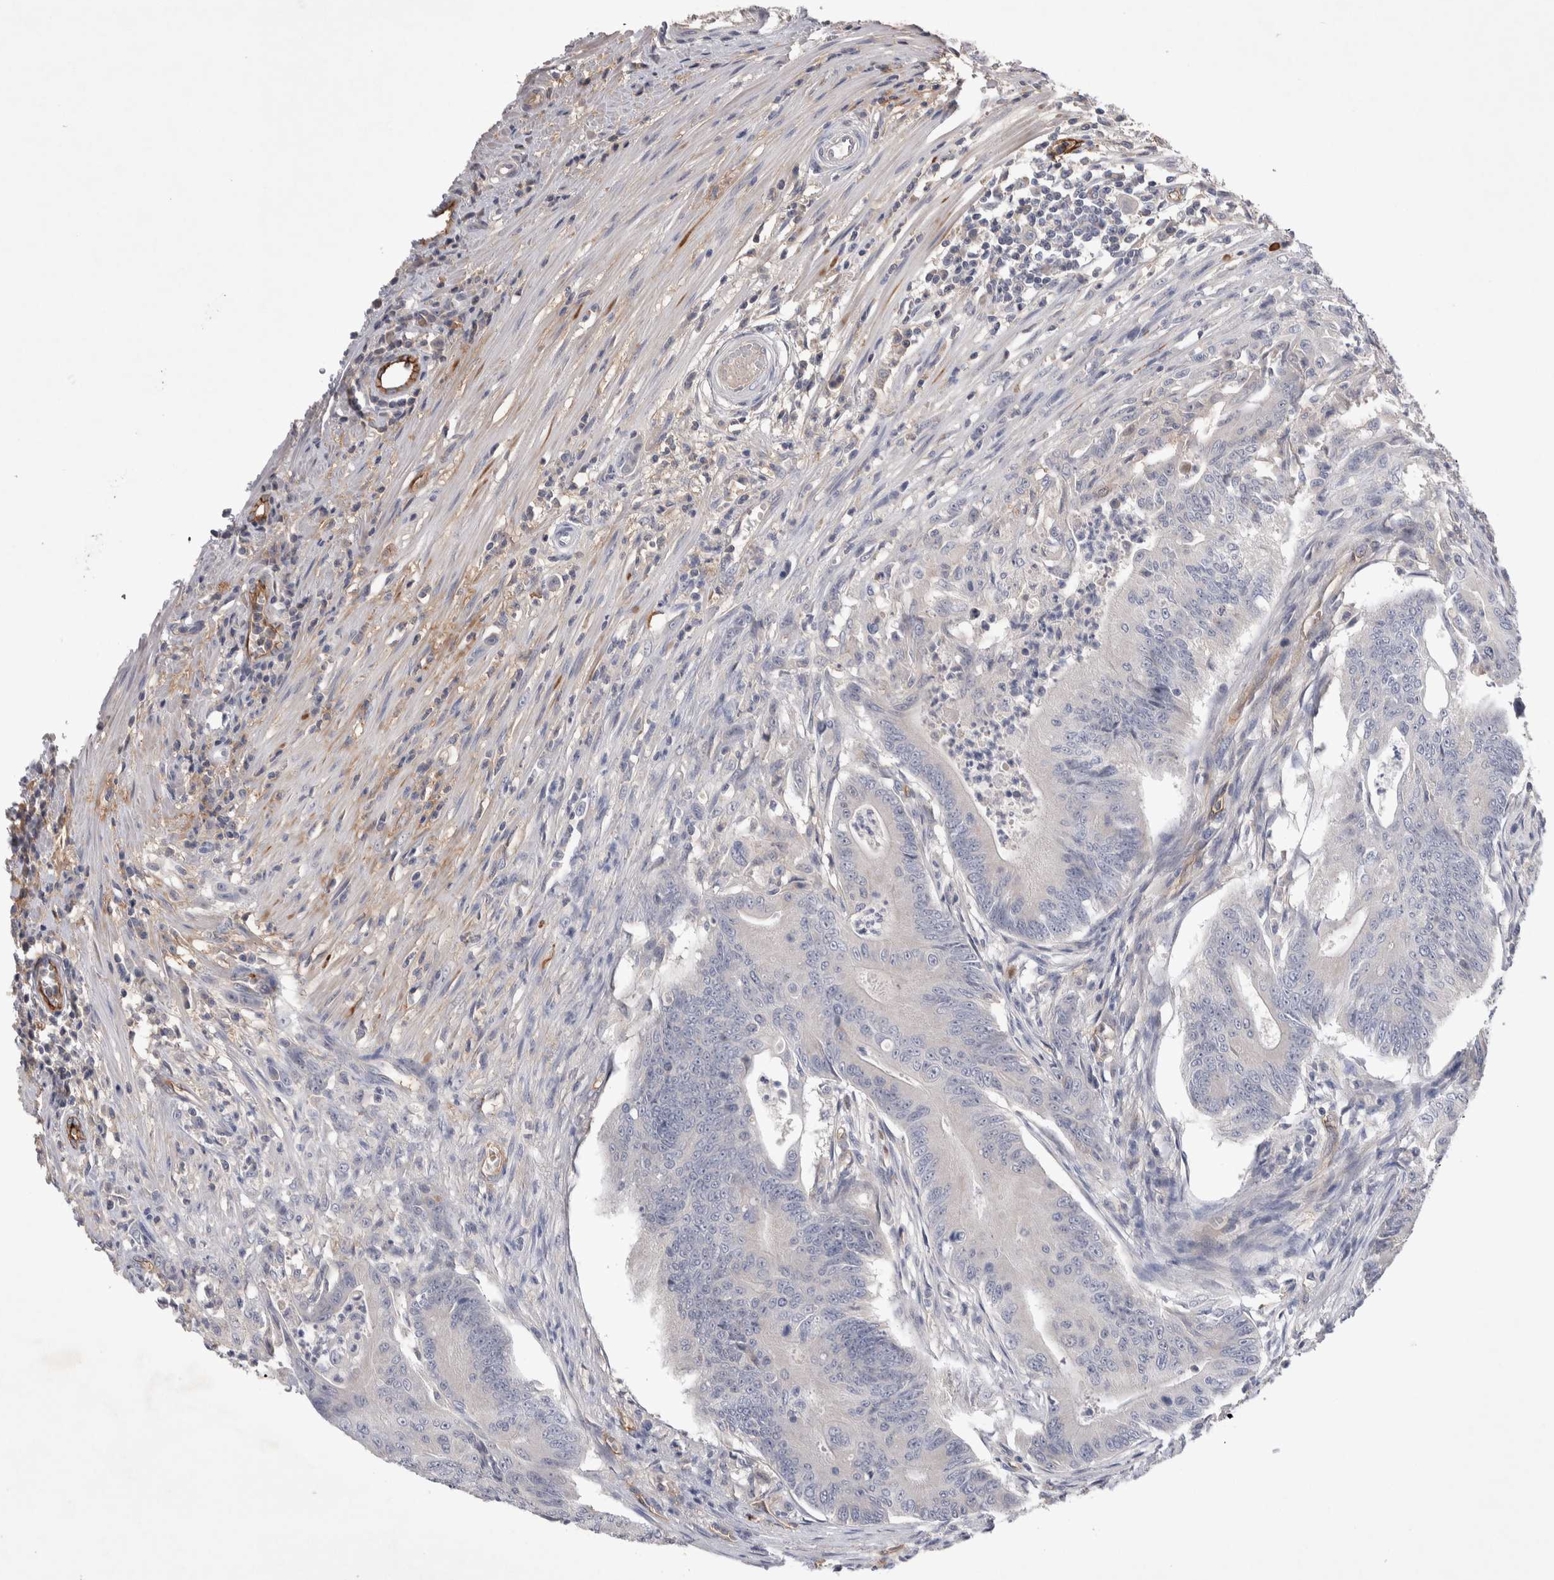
{"staining": {"intensity": "negative", "quantity": "none", "location": "none"}, "tissue": "colorectal cancer", "cell_type": "Tumor cells", "image_type": "cancer", "snomed": [{"axis": "morphology", "description": "Adenoma, NOS"}, {"axis": "morphology", "description": "Adenocarcinoma, NOS"}, {"axis": "topography", "description": "Colon"}], "caption": "Immunohistochemistry (IHC) of adenoma (colorectal) shows no expression in tumor cells.", "gene": "CEP131", "patient": {"sex": "male", "age": 79}}